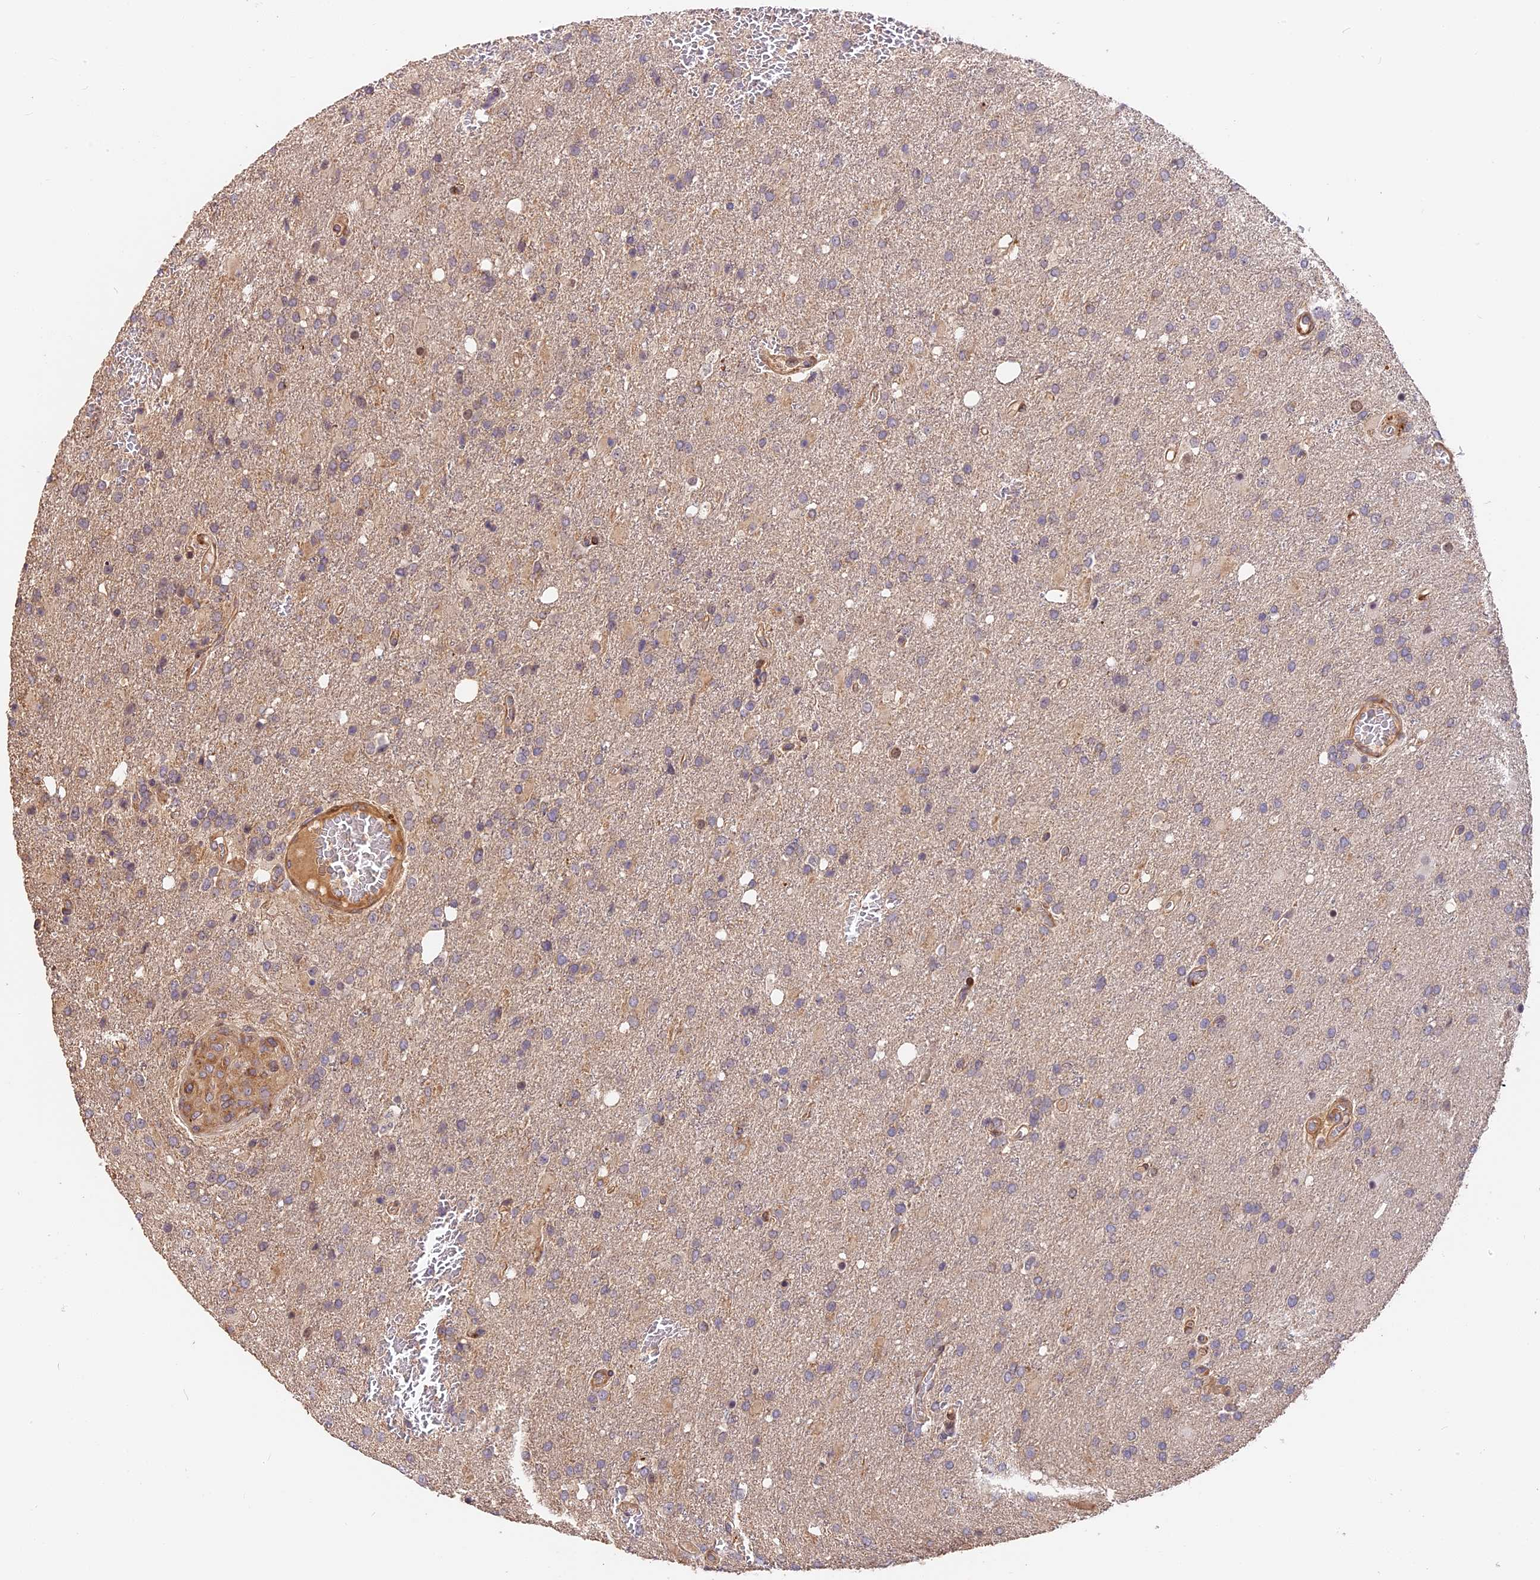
{"staining": {"intensity": "weak", "quantity": "<25%", "location": "cytoplasmic/membranous"}, "tissue": "glioma", "cell_type": "Tumor cells", "image_type": "cancer", "snomed": [{"axis": "morphology", "description": "Glioma, malignant, High grade"}, {"axis": "topography", "description": "Brain"}], "caption": "Histopathology image shows no significant protein expression in tumor cells of malignant glioma (high-grade).", "gene": "ARHGAP17", "patient": {"sex": "female", "age": 74}}